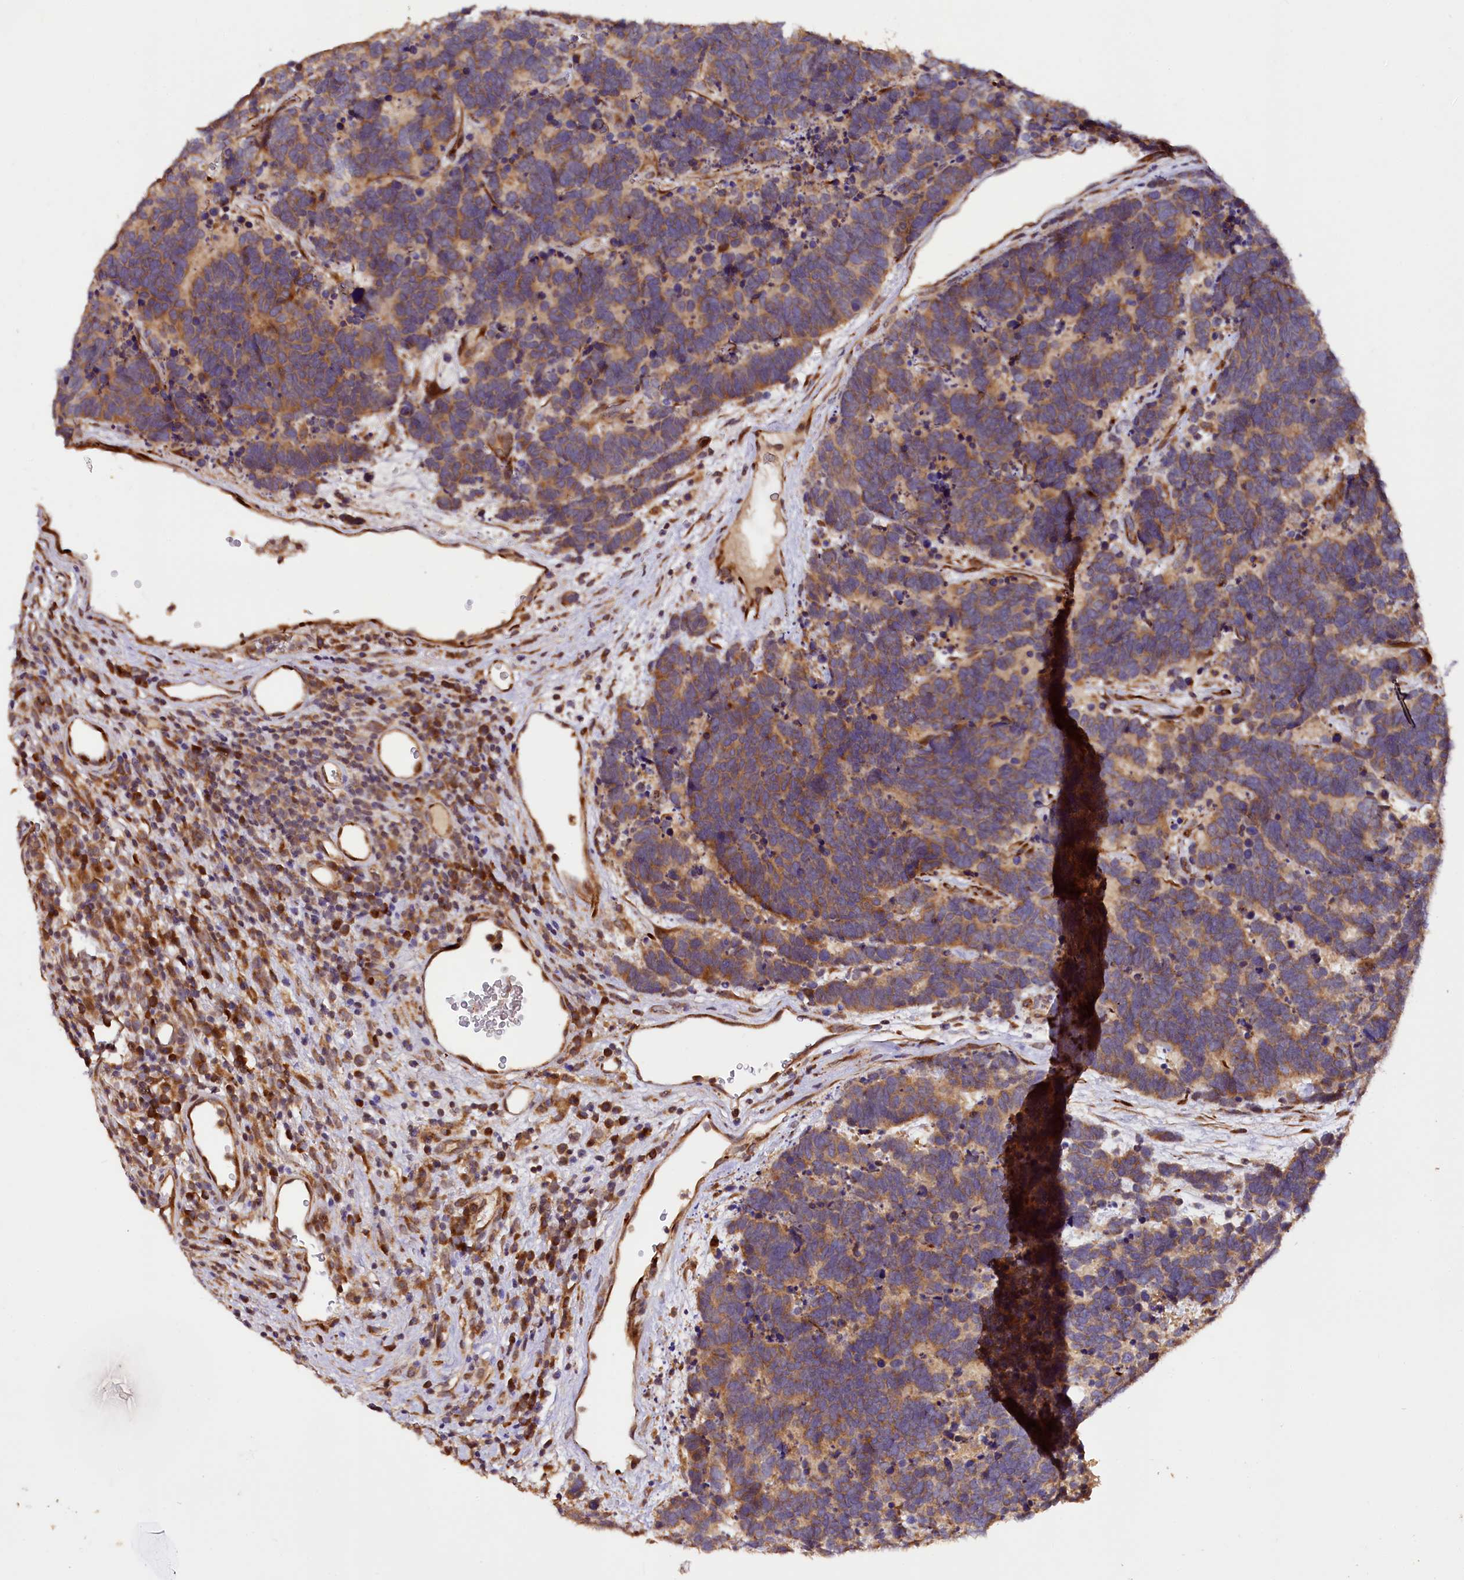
{"staining": {"intensity": "moderate", "quantity": ">75%", "location": "cytoplasmic/membranous"}, "tissue": "carcinoid", "cell_type": "Tumor cells", "image_type": "cancer", "snomed": [{"axis": "morphology", "description": "Carcinoma, NOS"}, {"axis": "morphology", "description": "Carcinoid, malignant, NOS"}, {"axis": "topography", "description": "Urinary bladder"}], "caption": "Protein staining of carcinoid (malignant) tissue displays moderate cytoplasmic/membranous staining in about >75% of tumor cells. The protein of interest is stained brown, and the nuclei are stained in blue (DAB (3,3'-diaminobenzidine) IHC with brightfield microscopy, high magnification).", "gene": "RASSF1", "patient": {"sex": "male", "age": 57}}